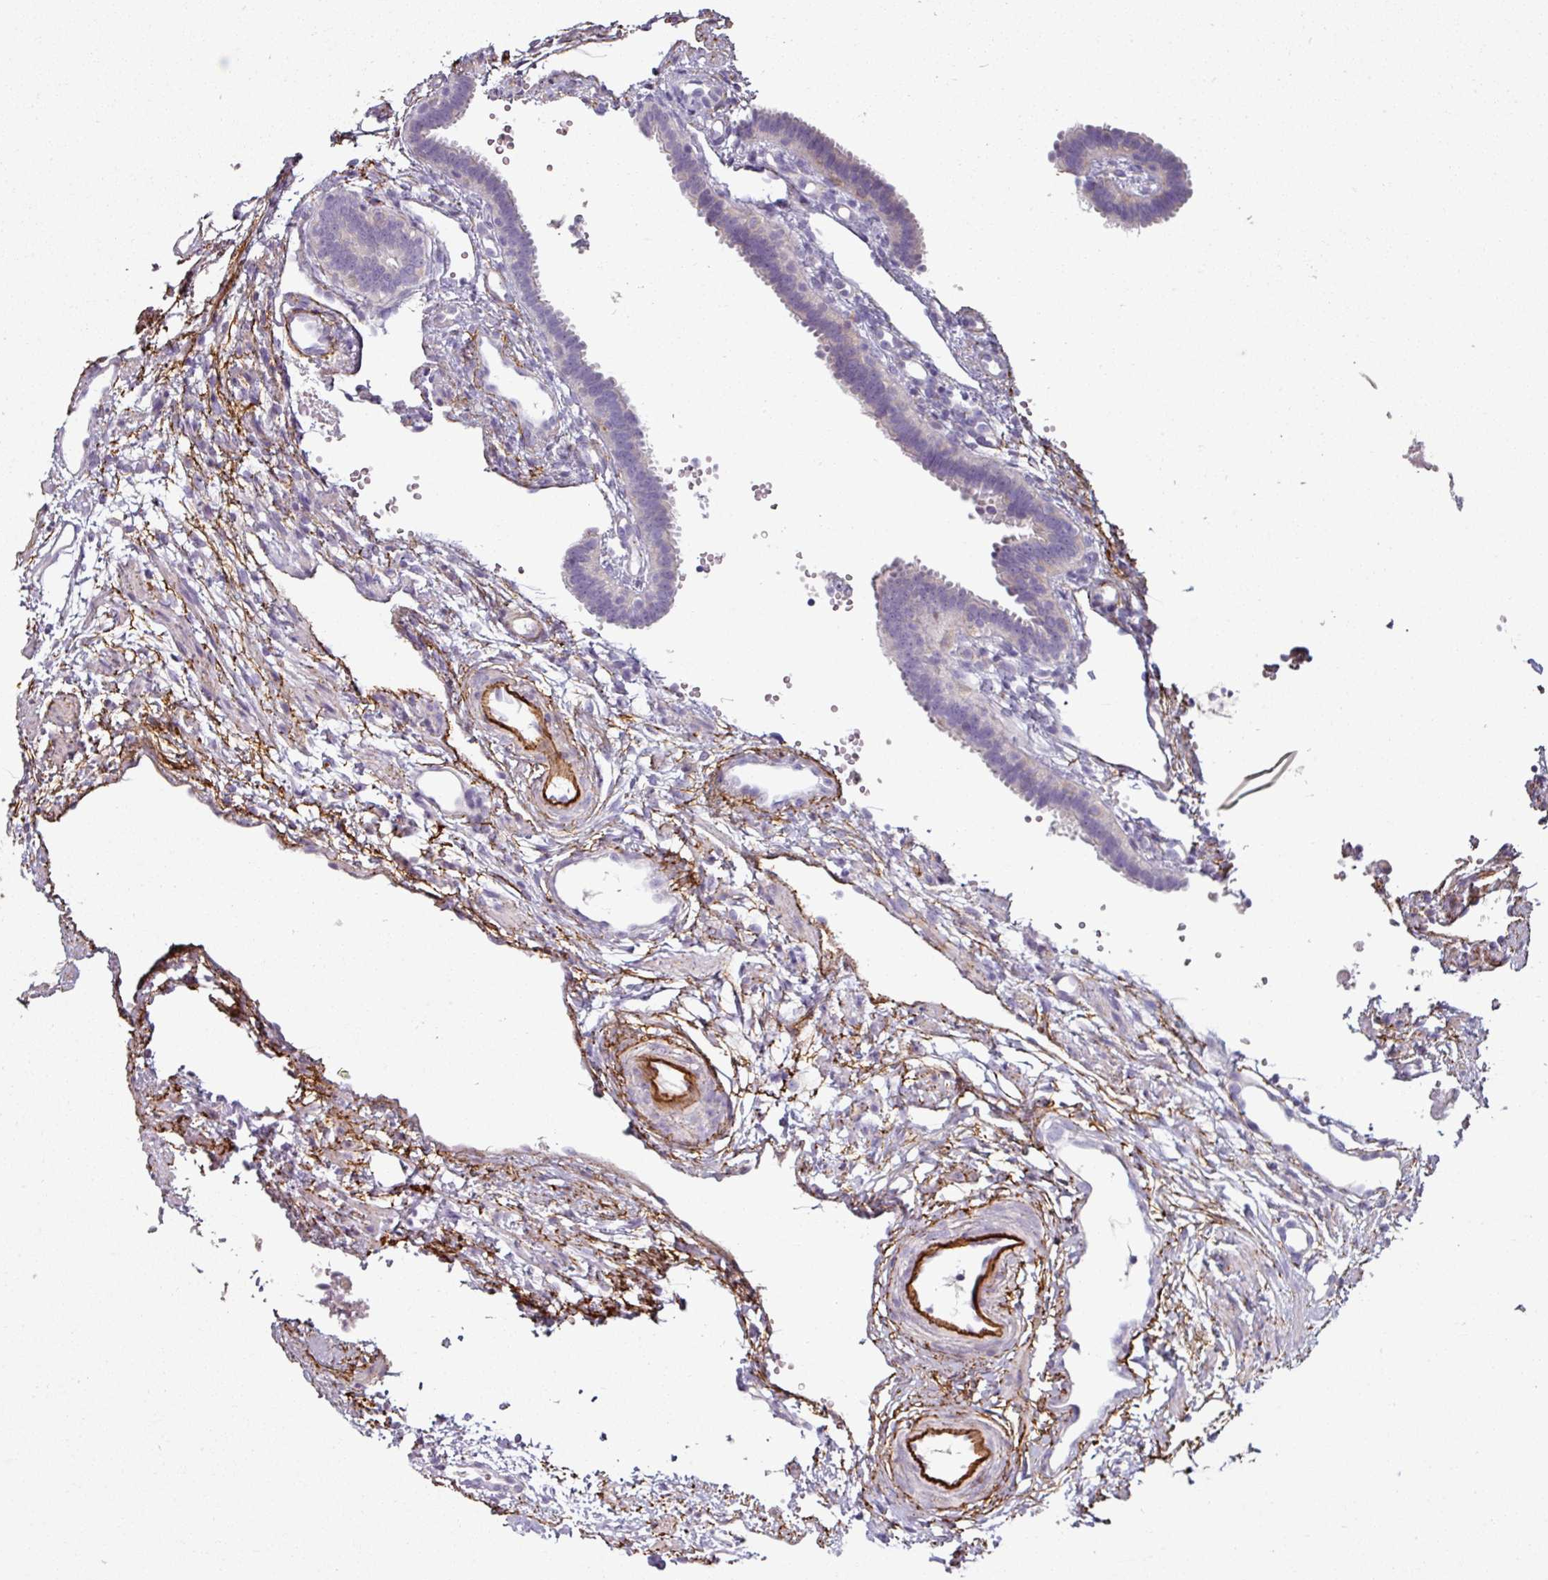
{"staining": {"intensity": "negative", "quantity": "none", "location": "none"}, "tissue": "fallopian tube", "cell_type": "Glandular cells", "image_type": "normal", "snomed": [{"axis": "morphology", "description": "Normal tissue, NOS"}, {"axis": "topography", "description": "Fallopian tube"}], "caption": "DAB (3,3'-diaminobenzidine) immunohistochemical staining of benign fallopian tube demonstrates no significant expression in glandular cells.", "gene": "MTMR14", "patient": {"sex": "female", "age": 37}}